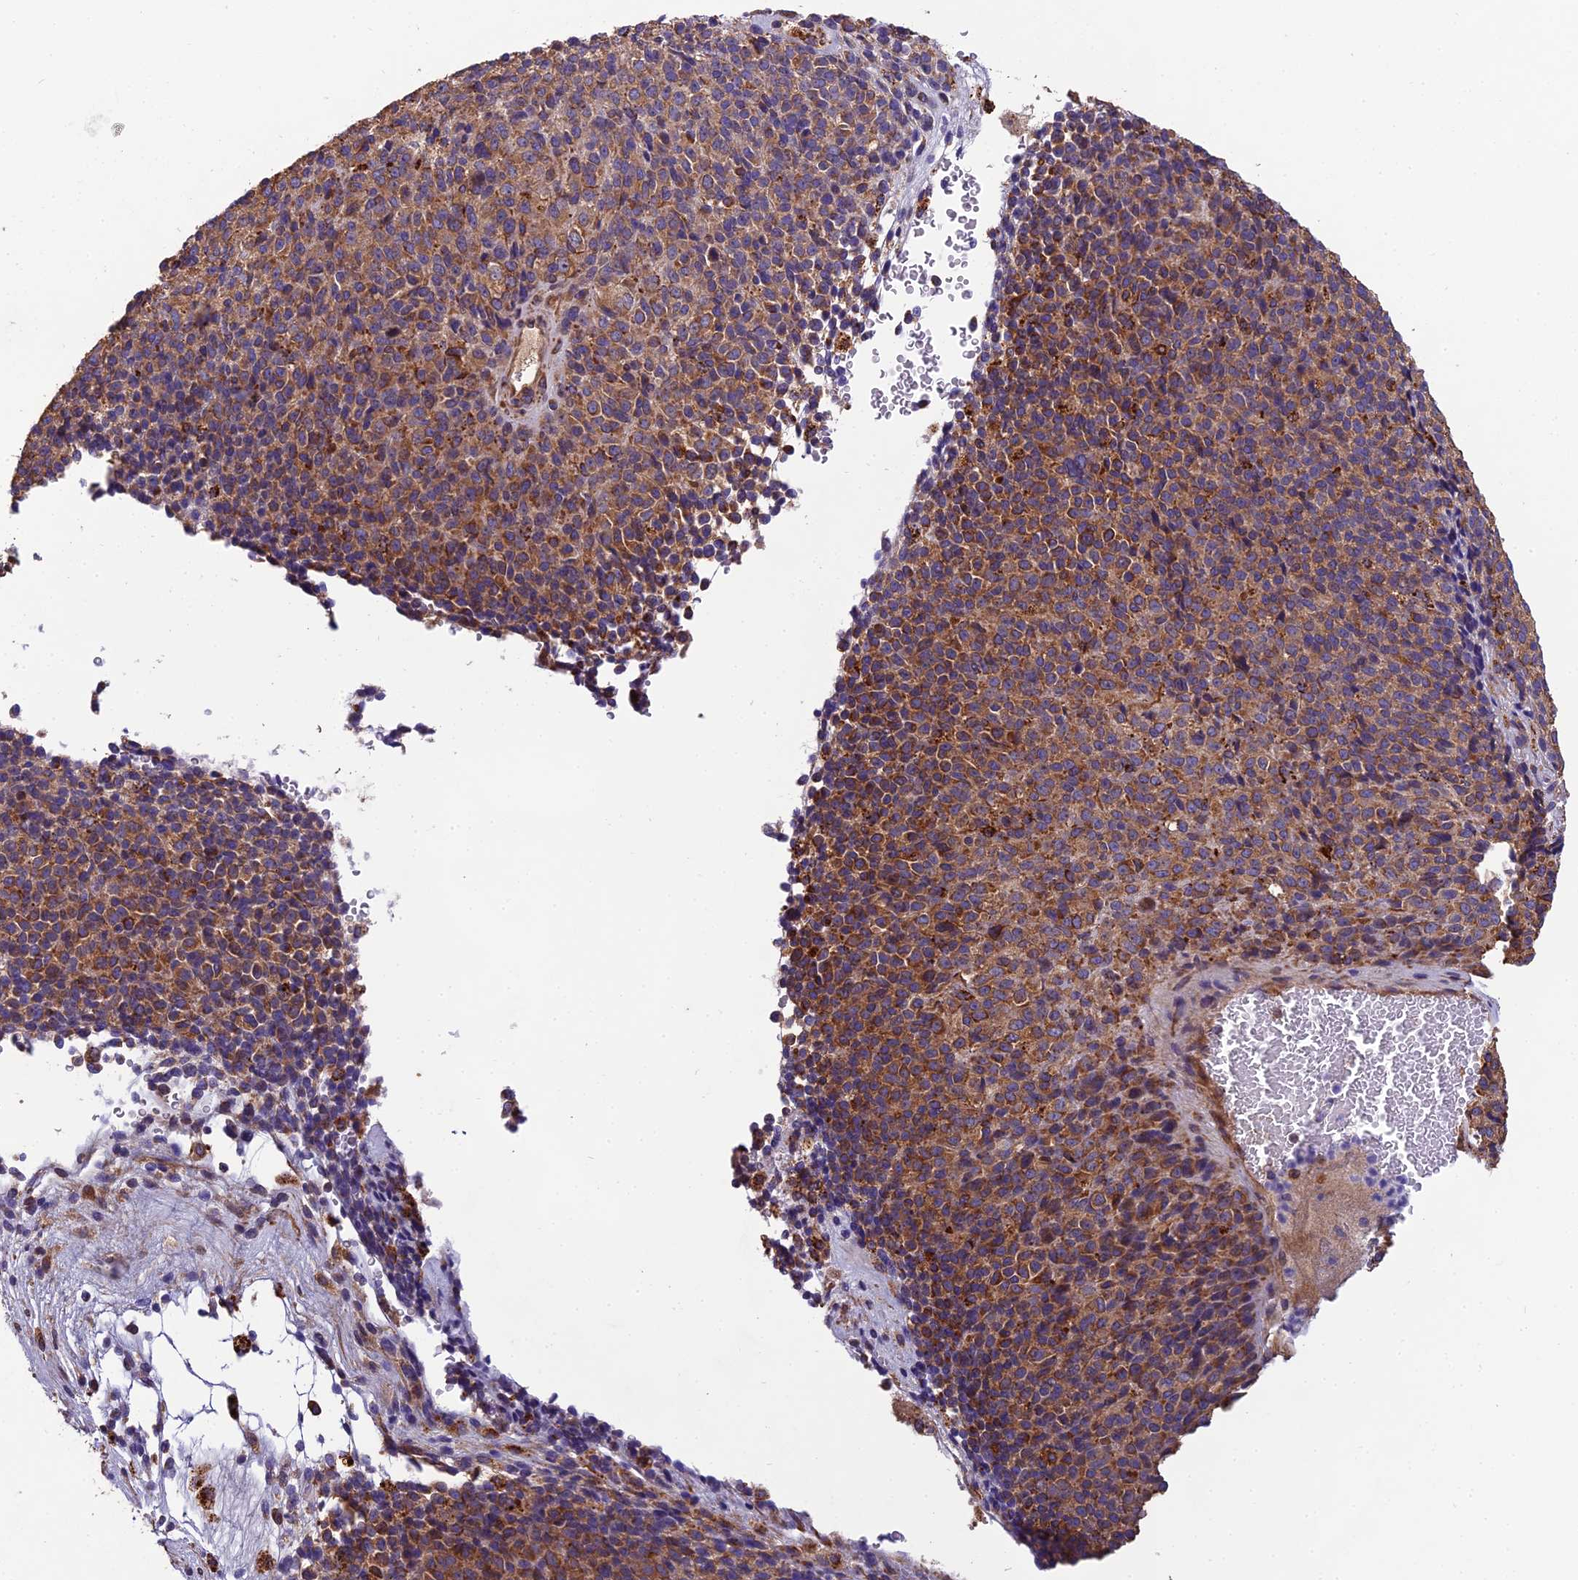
{"staining": {"intensity": "moderate", "quantity": ">75%", "location": "cytoplasmic/membranous"}, "tissue": "melanoma", "cell_type": "Tumor cells", "image_type": "cancer", "snomed": [{"axis": "morphology", "description": "Malignant melanoma, Metastatic site"}, {"axis": "topography", "description": "Brain"}], "caption": "Melanoma stained for a protein reveals moderate cytoplasmic/membranous positivity in tumor cells.", "gene": "SPDL1", "patient": {"sex": "female", "age": 56}}